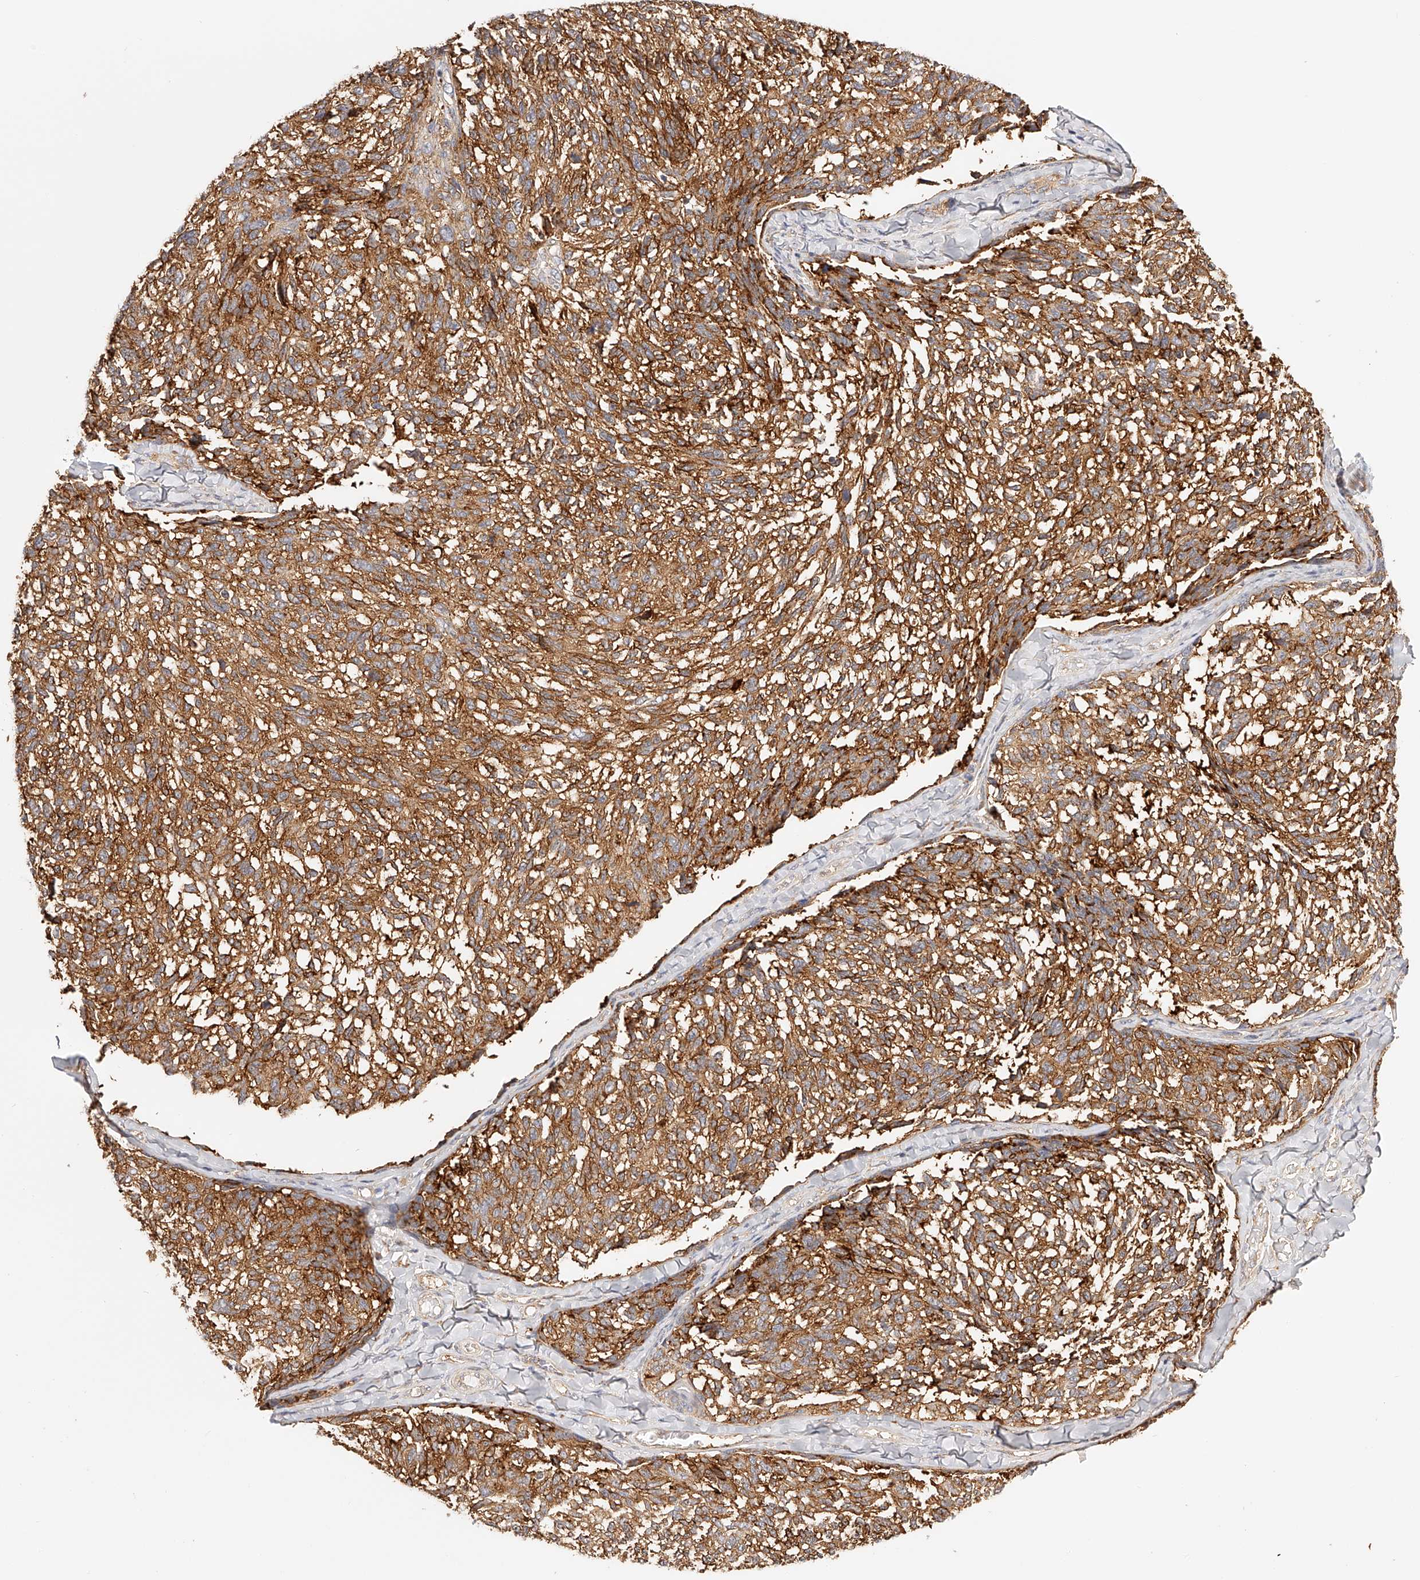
{"staining": {"intensity": "strong", "quantity": ">75%", "location": "cytoplasmic/membranous"}, "tissue": "melanoma", "cell_type": "Tumor cells", "image_type": "cancer", "snomed": [{"axis": "morphology", "description": "Malignant melanoma, NOS"}, {"axis": "topography", "description": "Skin"}], "caption": "Immunohistochemistry photomicrograph of neoplastic tissue: human melanoma stained using immunohistochemistry reveals high levels of strong protein expression localized specifically in the cytoplasmic/membranous of tumor cells, appearing as a cytoplasmic/membranous brown color.", "gene": "SYNC", "patient": {"sex": "female", "age": 73}}